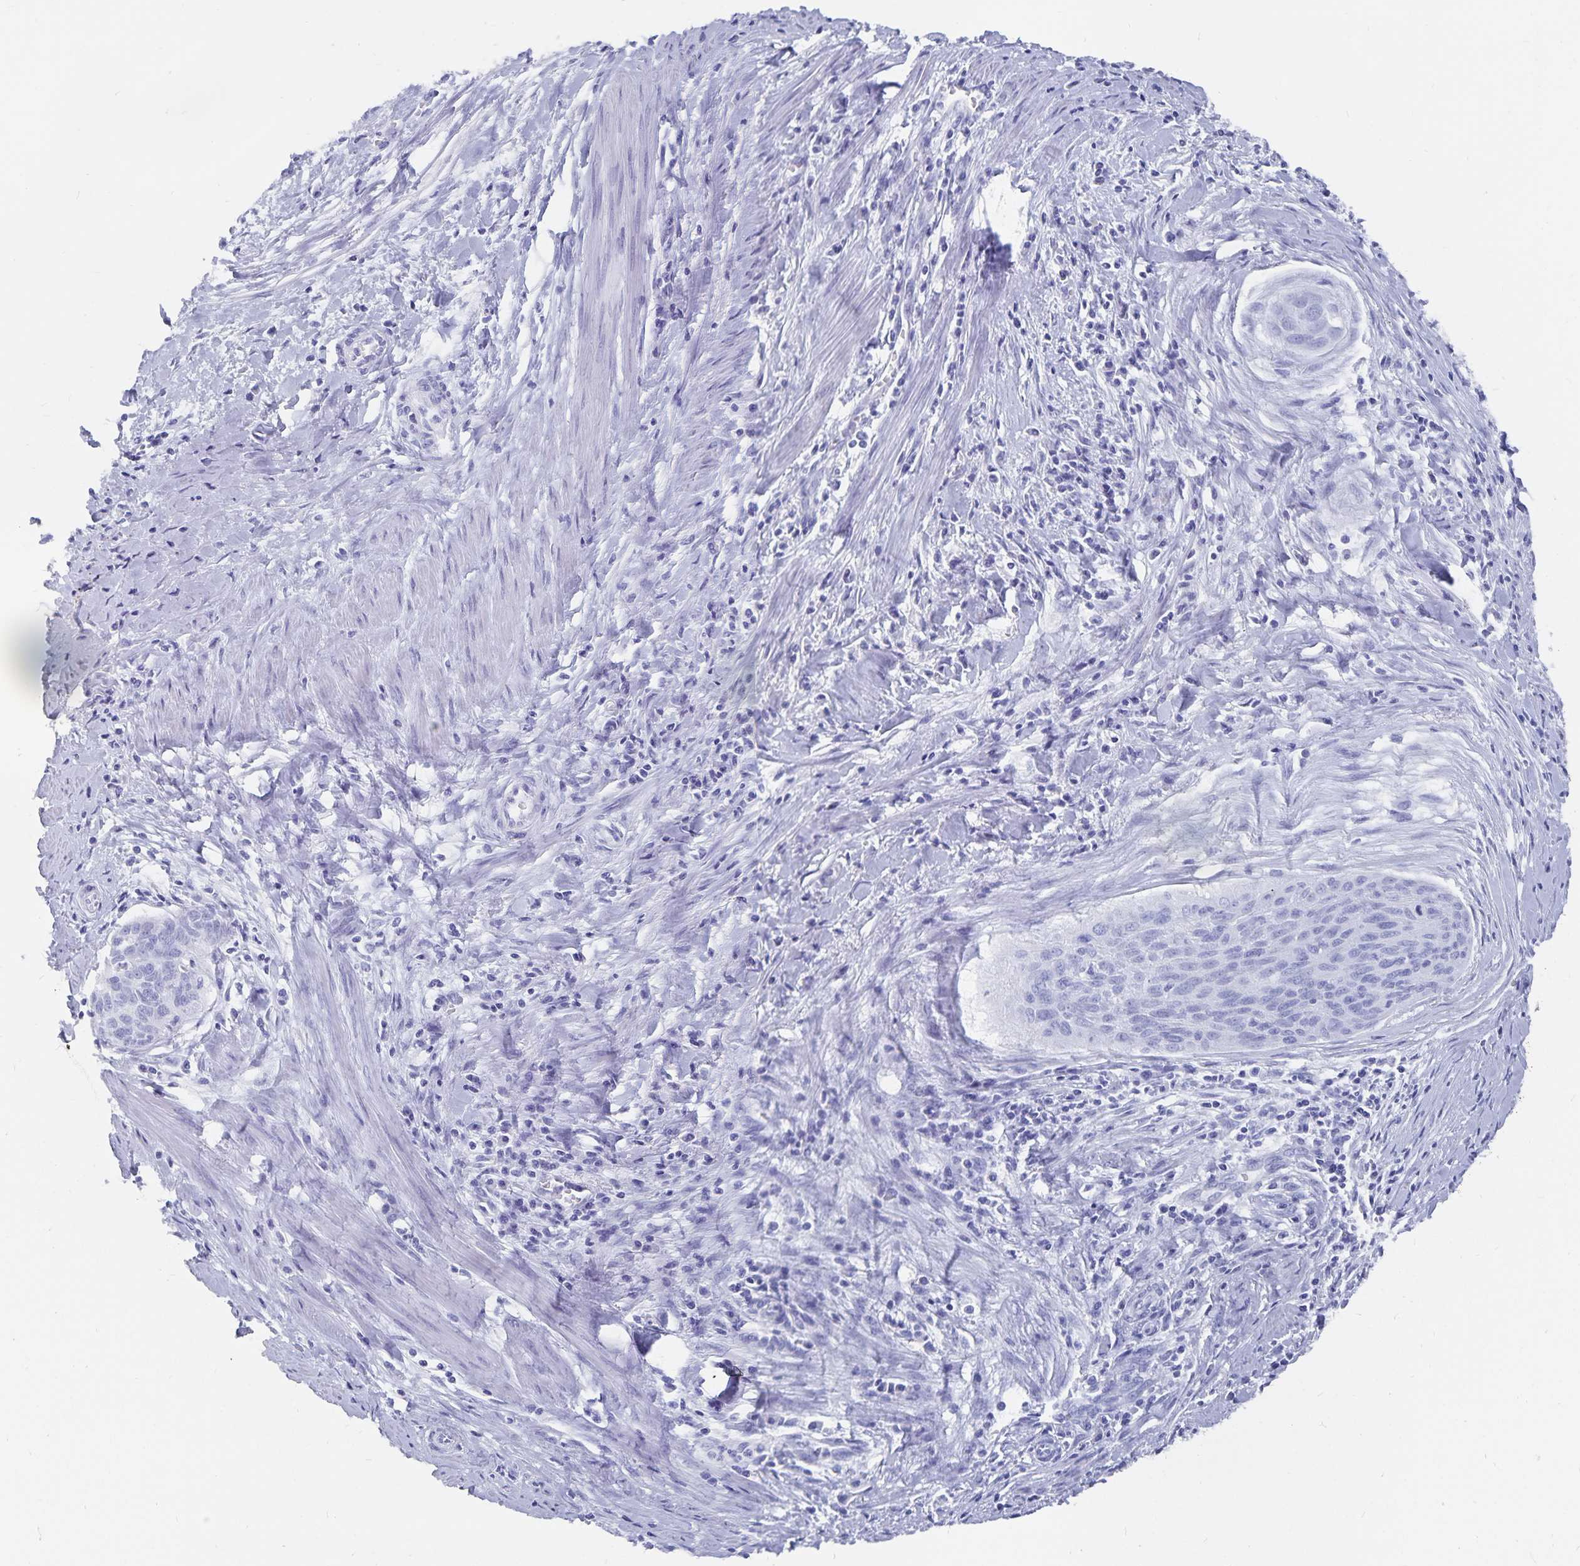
{"staining": {"intensity": "negative", "quantity": "none", "location": "none"}, "tissue": "cervical cancer", "cell_type": "Tumor cells", "image_type": "cancer", "snomed": [{"axis": "morphology", "description": "Squamous cell carcinoma, NOS"}, {"axis": "topography", "description": "Cervix"}], "caption": "This is a image of immunohistochemistry (IHC) staining of cervical cancer, which shows no expression in tumor cells.", "gene": "ADH1A", "patient": {"sex": "female", "age": 55}}